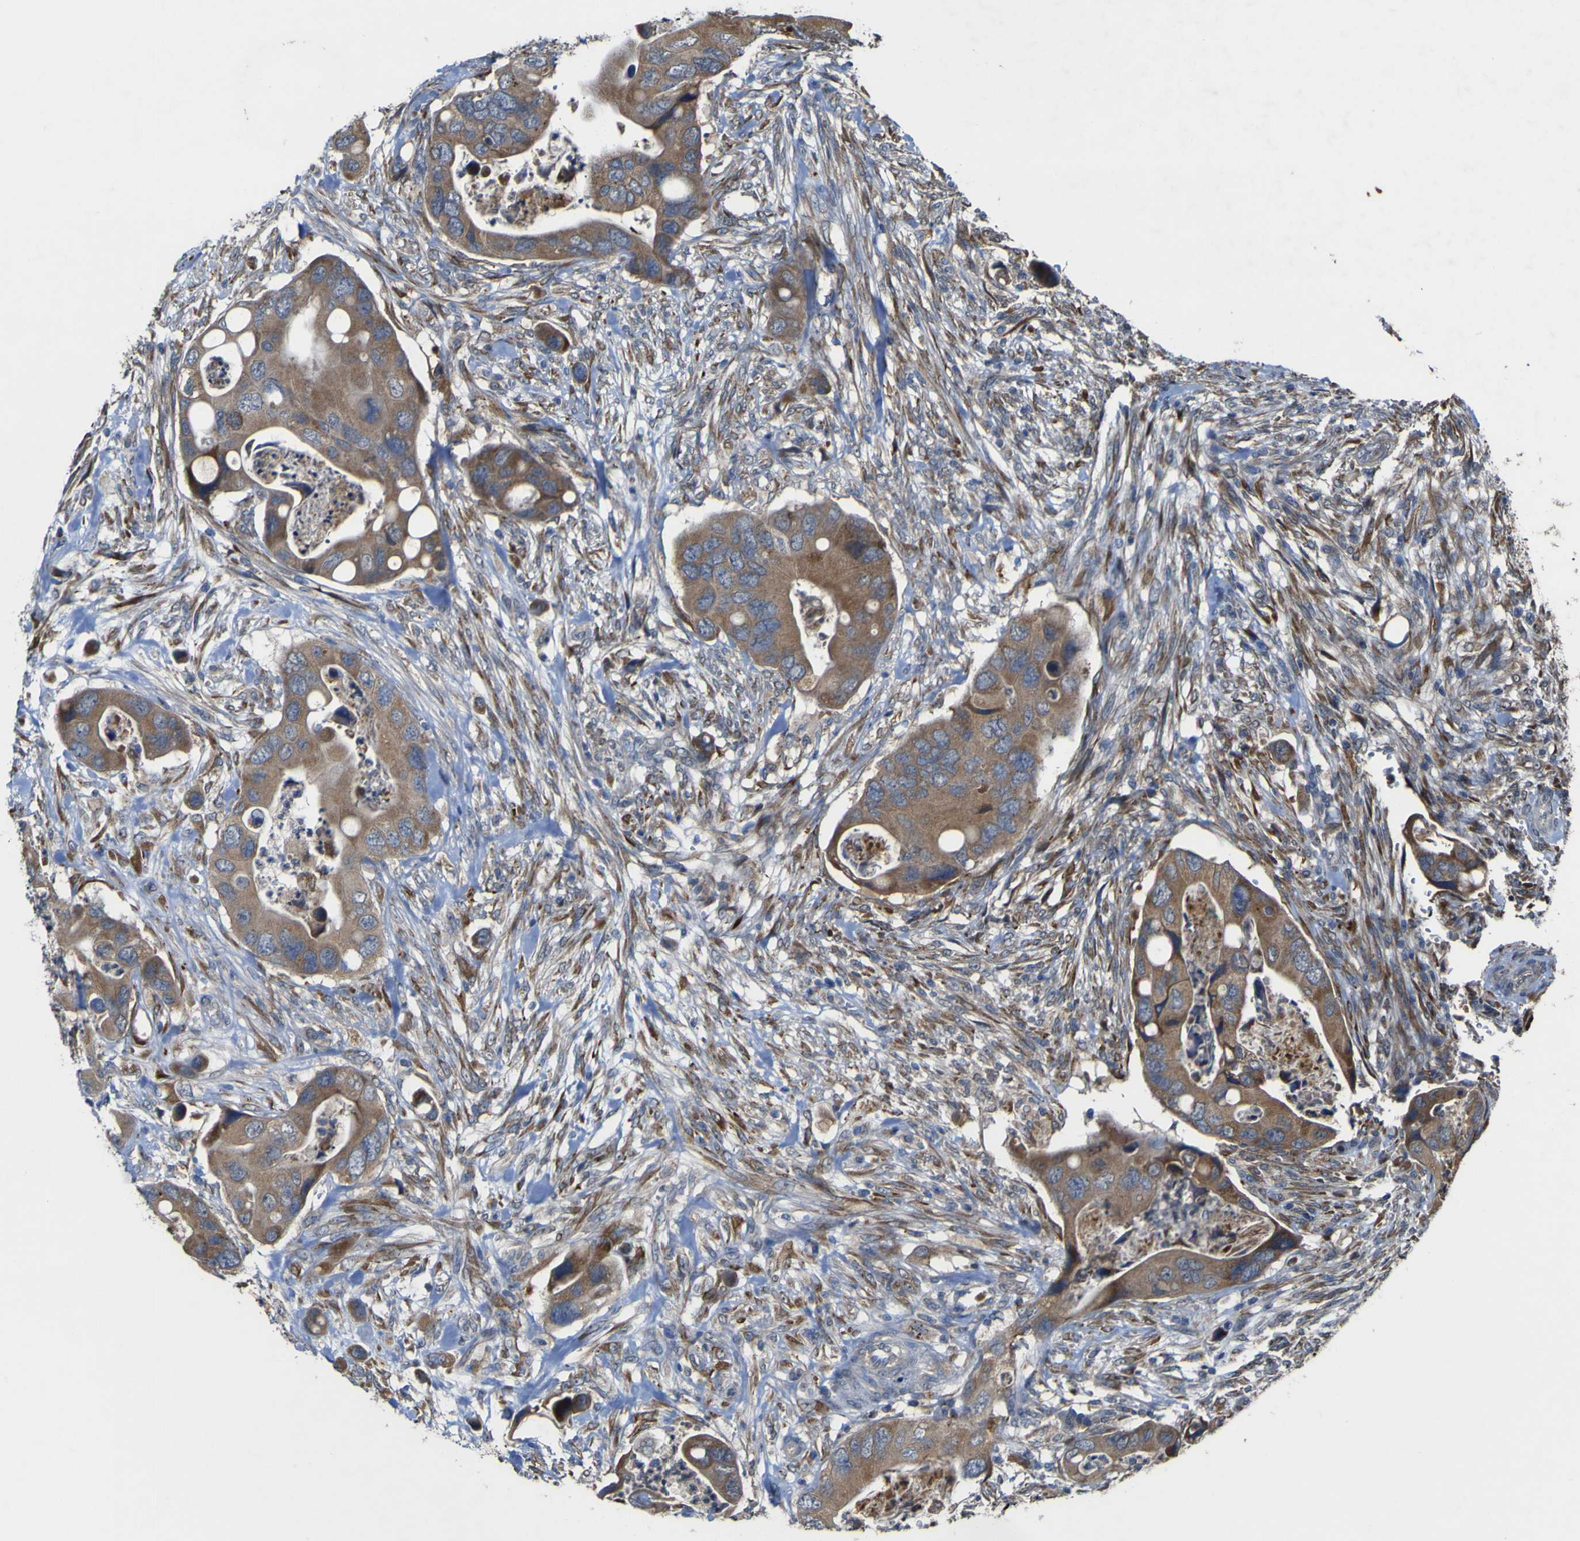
{"staining": {"intensity": "moderate", "quantity": ">75%", "location": "cytoplasmic/membranous"}, "tissue": "colorectal cancer", "cell_type": "Tumor cells", "image_type": "cancer", "snomed": [{"axis": "morphology", "description": "Adenocarcinoma, NOS"}, {"axis": "topography", "description": "Rectum"}], "caption": "Human adenocarcinoma (colorectal) stained for a protein (brown) shows moderate cytoplasmic/membranous positive positivity in approximately >75% of tumor cells.", "gene": "IRAK2", "patient": {"sex": "female", "age": 57}}